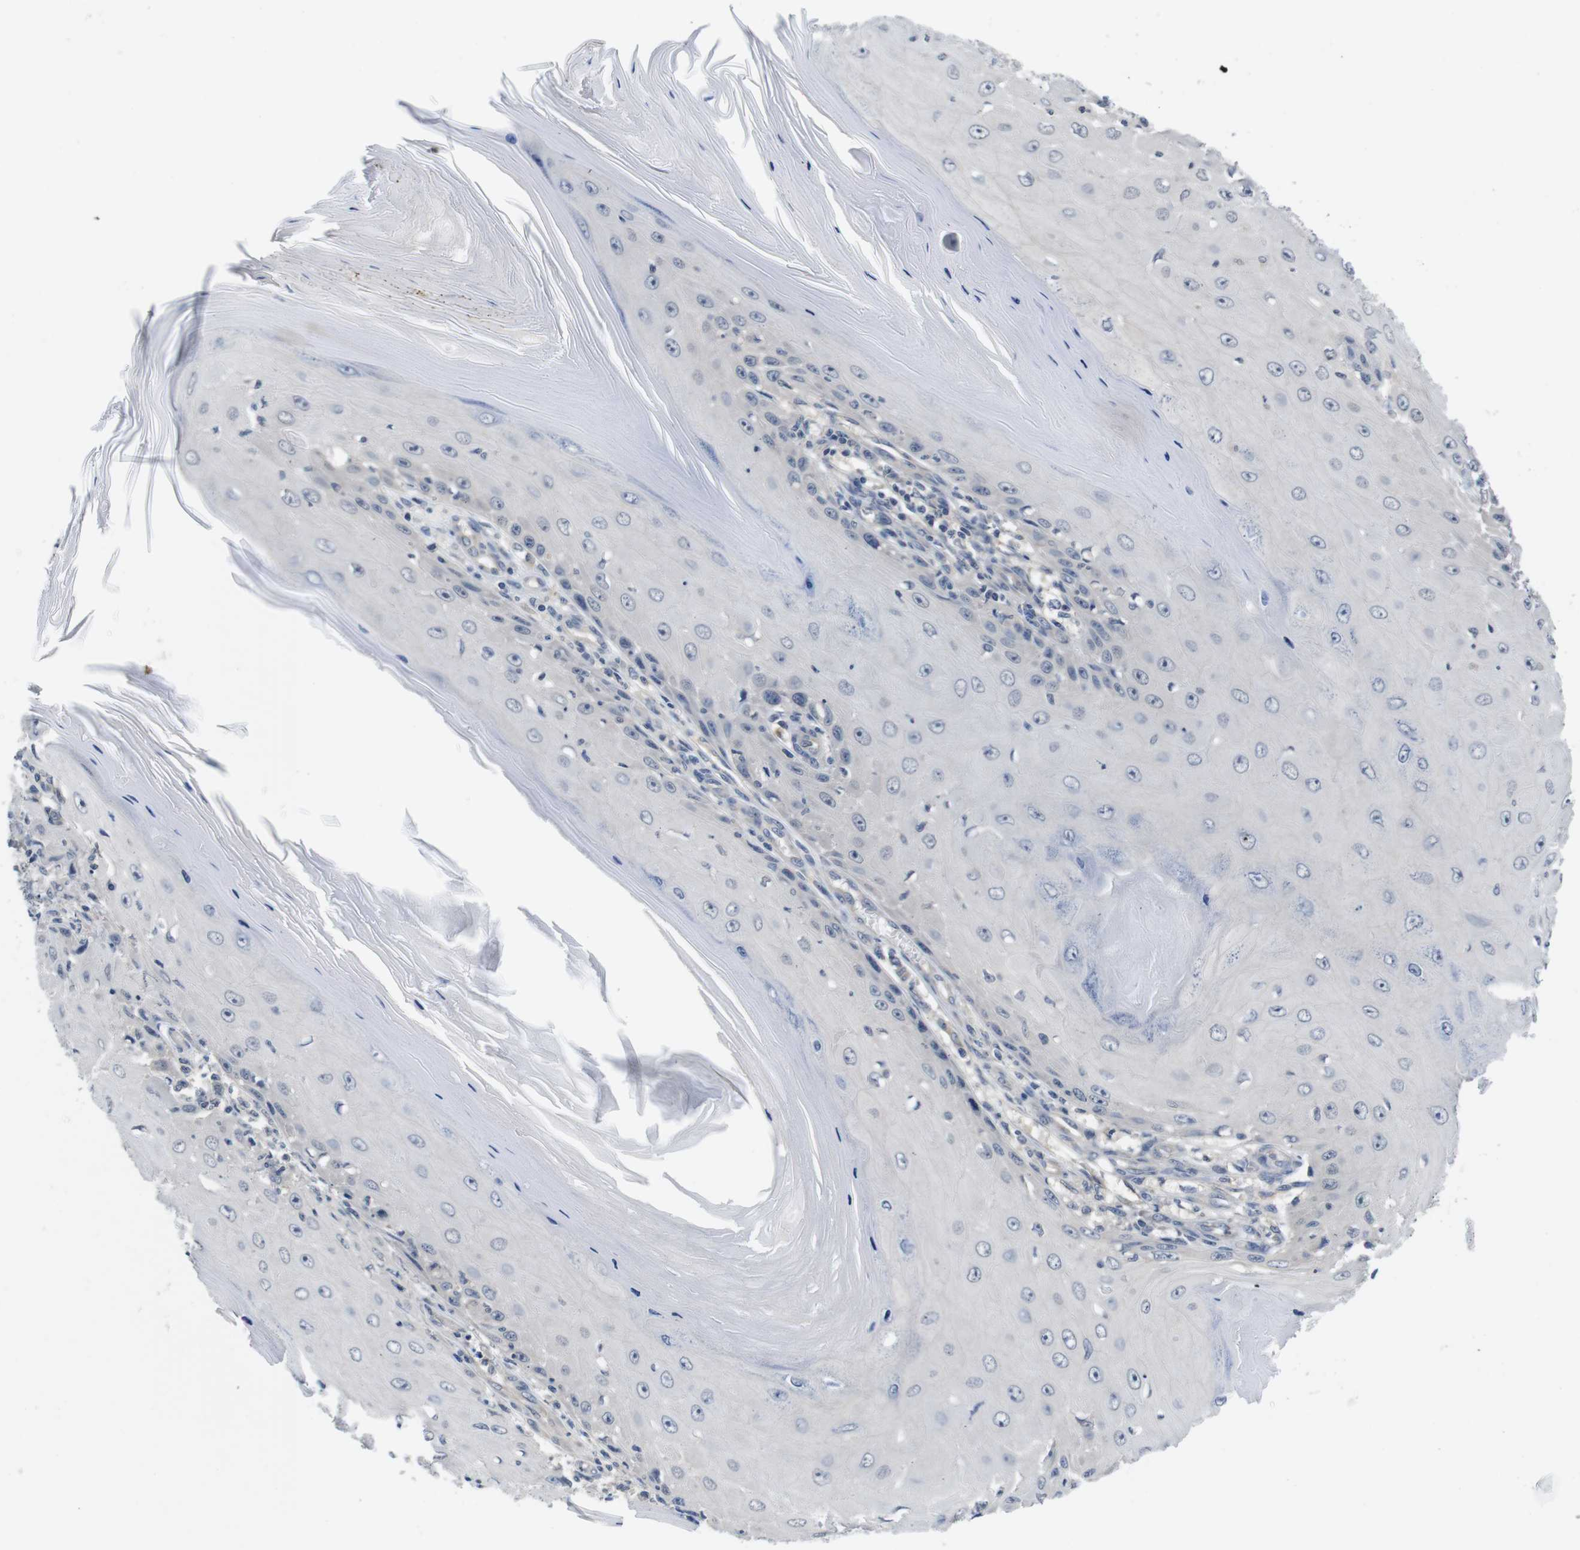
{"staining": {"intensity": "negative", "quantity": "none", "location": "none"}, "tissue": "skin cancer", "cell_type": "Tumor cells", "image_type": "cancer", "snomed": [{"axis": "morphology", "description": "Squamous cell carcinoma, NOS"}, {"axis": "topography", "description": "Skin"}], "caption": "Skin squamous cell carcinoma was stained to show a protein in brown. There is no significant expression in tumor cells.", "gene": "FADD", "patient": {"sex": "female", "age": 73}}